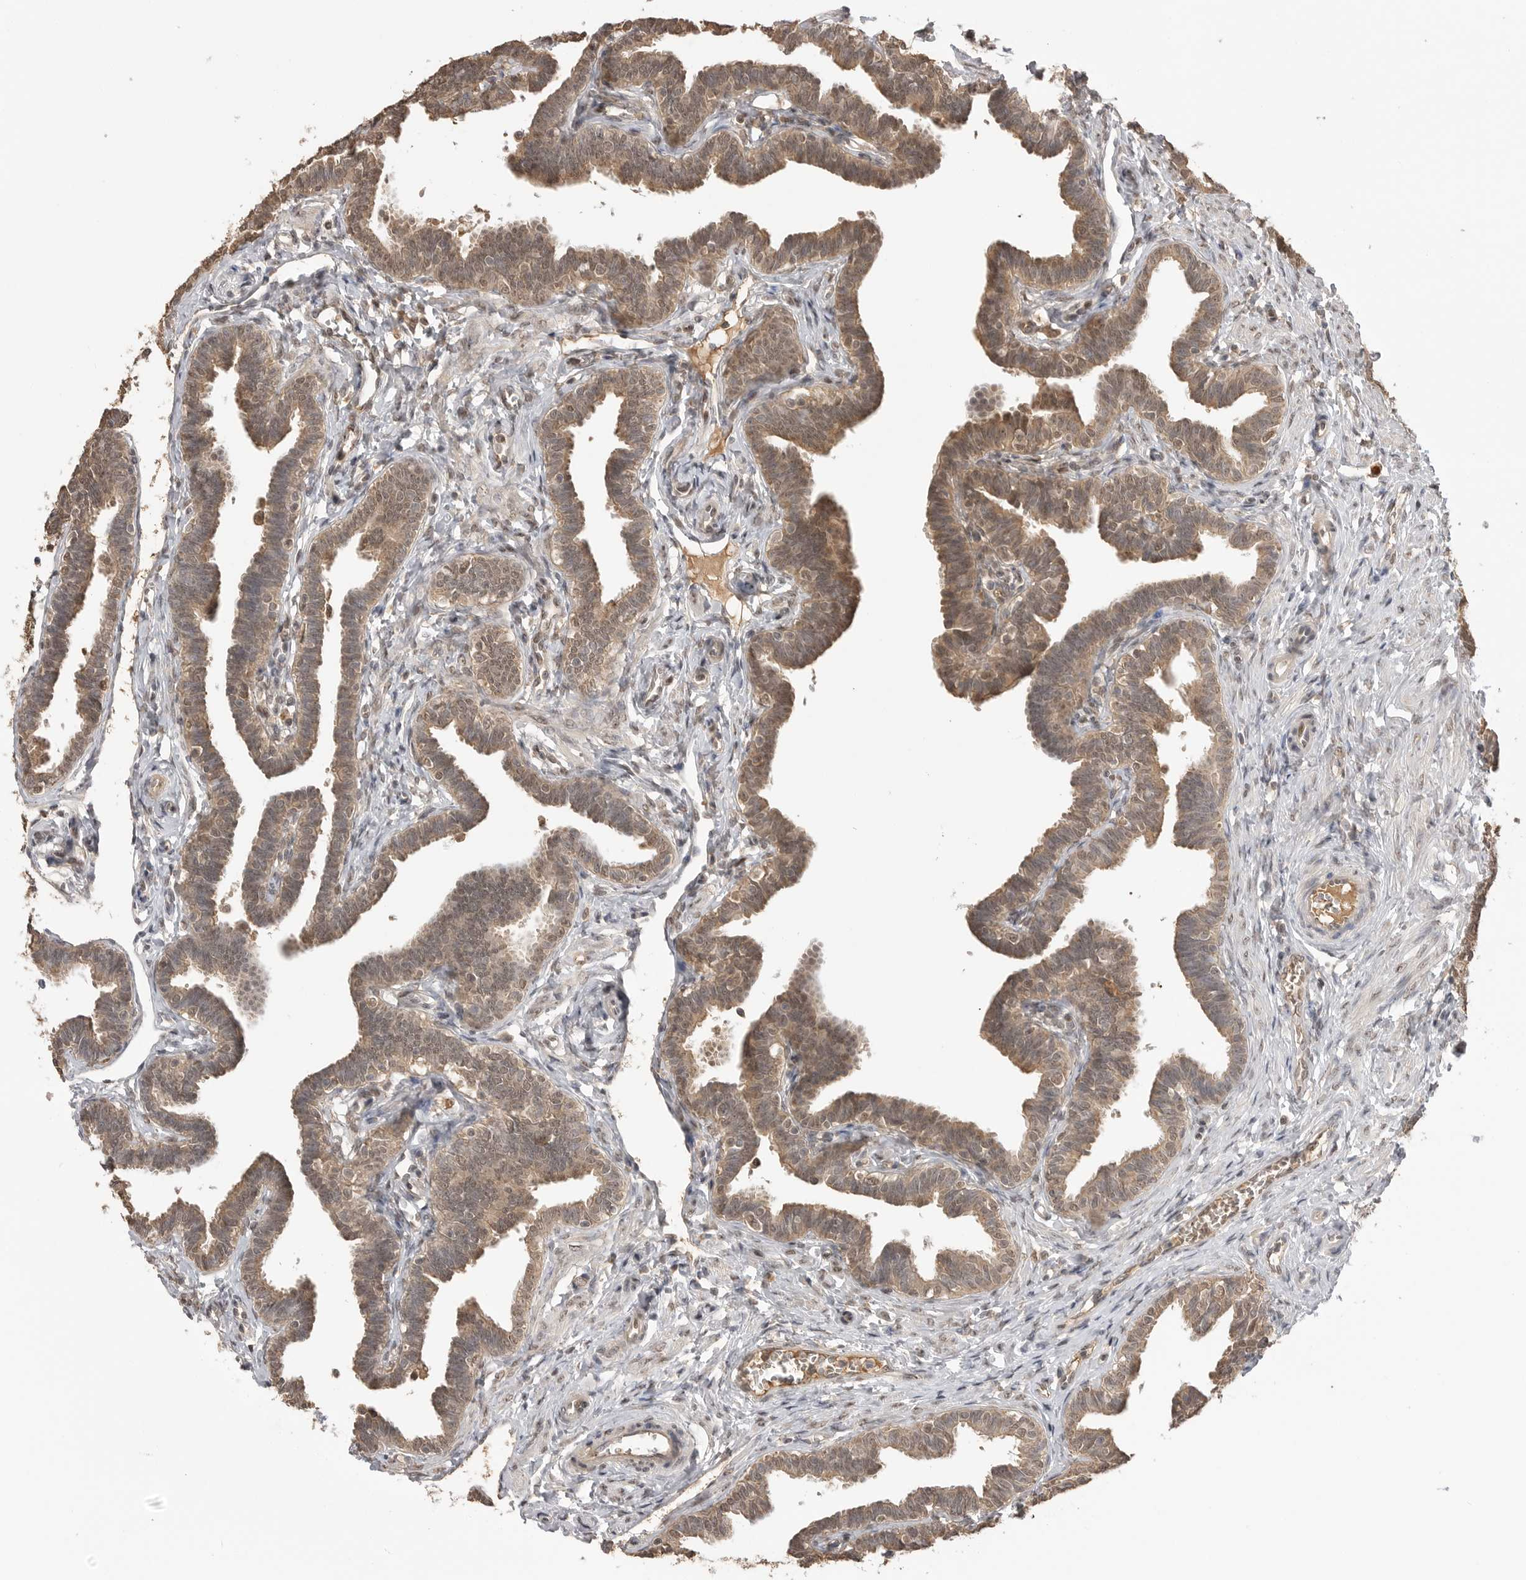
{"staining": {"intensity": "moderate", "quantity": ">75%", "location": "cytoplasmic/membranous,nuclear"}, "tissue": "fallopian tube", "cell_type": "Glandular cells", "image_type": "normal", "snomed": [{"axis": "morphology", "description": "Normal tissue, NOS"}, {"axis": "topography", "description": "Fallopian tube"}, {"axis": "topography", "description": "Ovary"}], "caption": "Fallopian tube stained with DAB (3,3'-diaminobenzidine) IHC shows medium levels of moderate cytoplasmic/membranous,nuclear positivity in approximately >75% of glandular cells.", "gene": "ASPSCR1", "patient": {"sex": "female", "age": 23}}